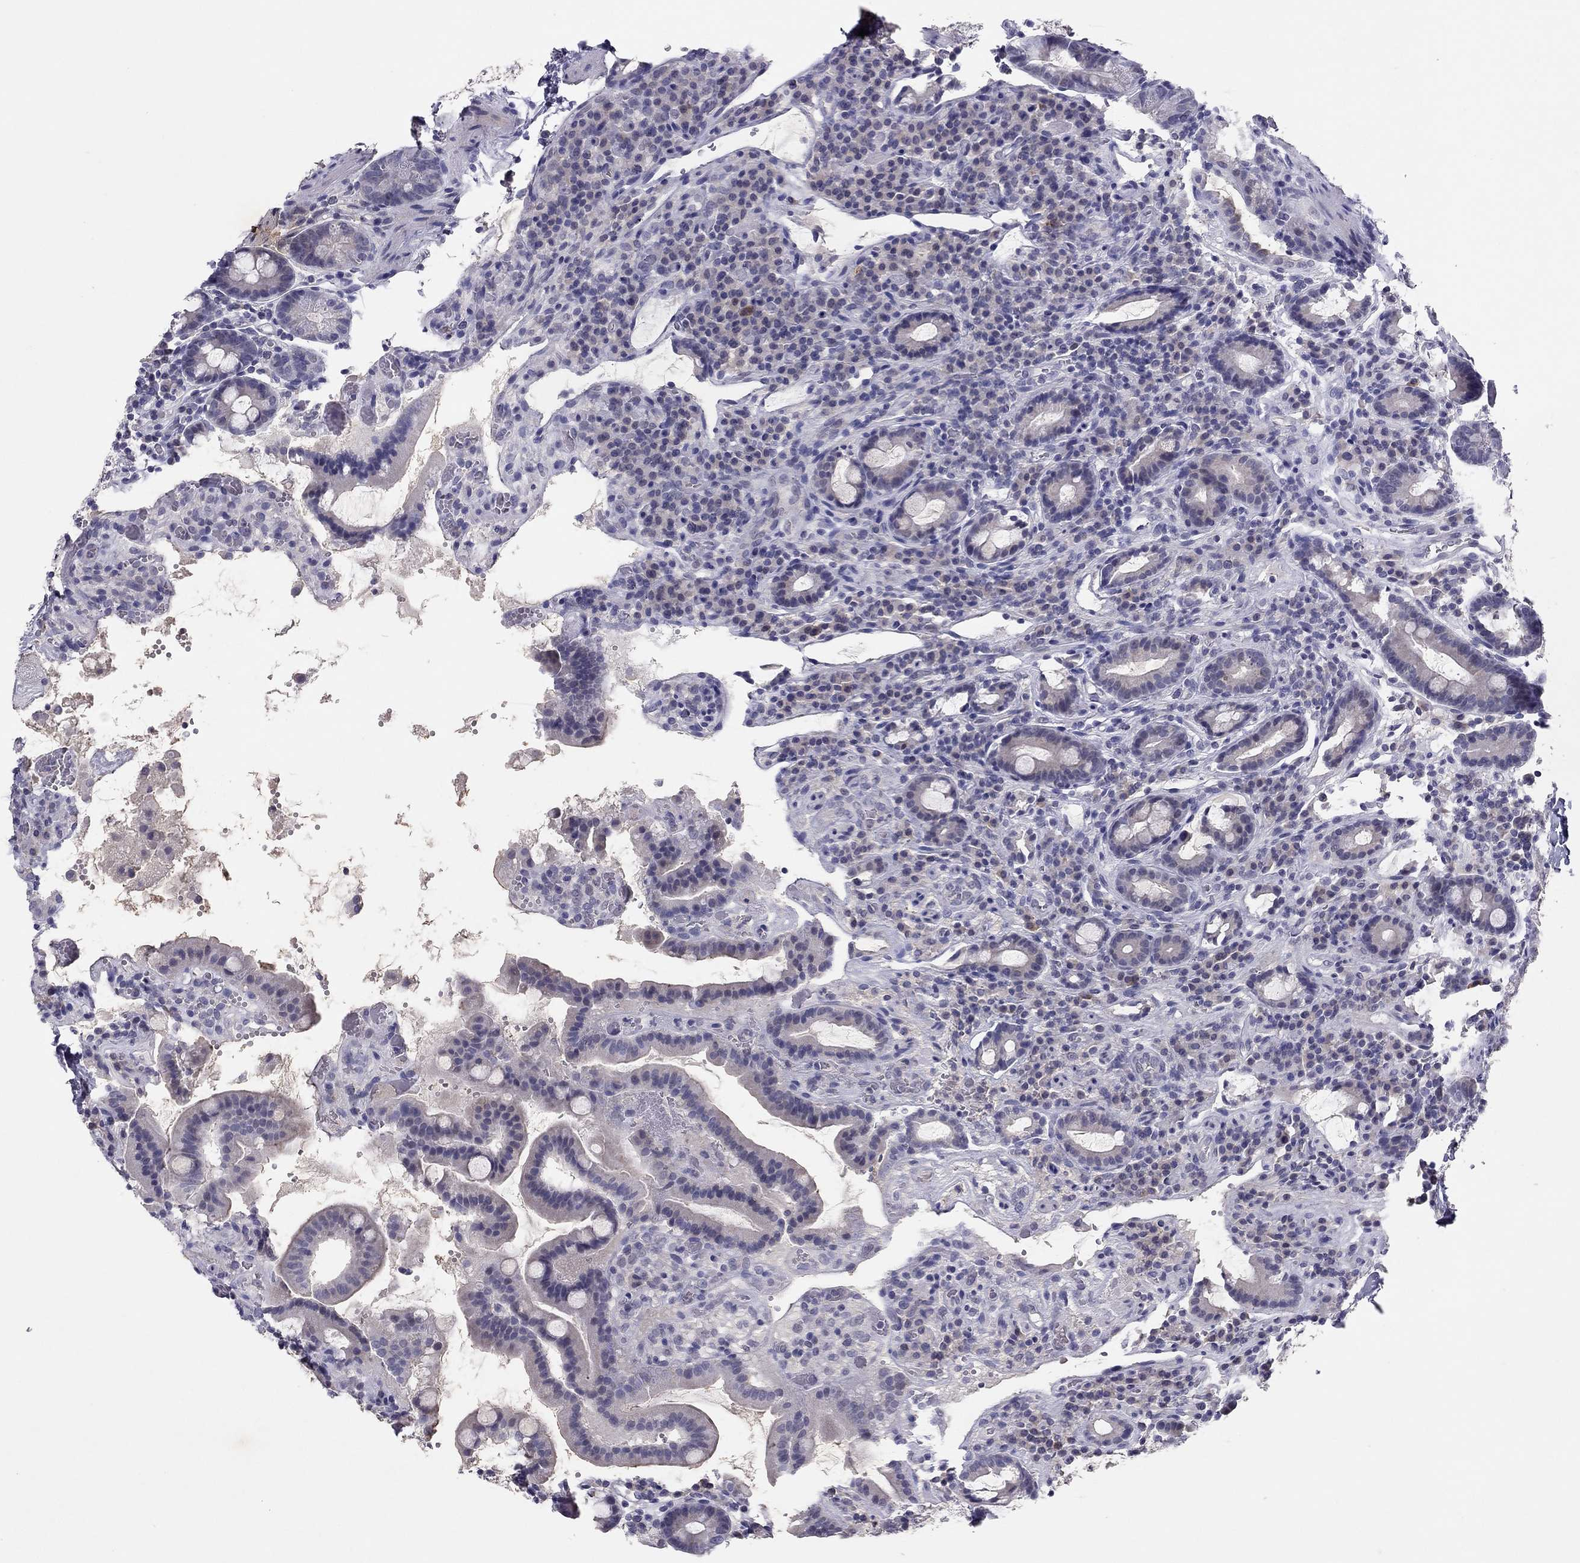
{"staining": {"intensity": "negative", "quantity": "none", "location": "none"}, "tissue": "duodenum", "cell_type": "Glandular cells", "image_type": "normal", "snomed": [{"axis": "morphology", "description": "Normal tissue, NOS"}, {"axis": "topography", "description": "Duodenum"}], "caption": "Immunohistochemical staining of unremarkable duodenum demonstrates no significant expression in glandular cells.", "gene": "ADORA2A", "patient": {"sex": "male", "age": 59}}